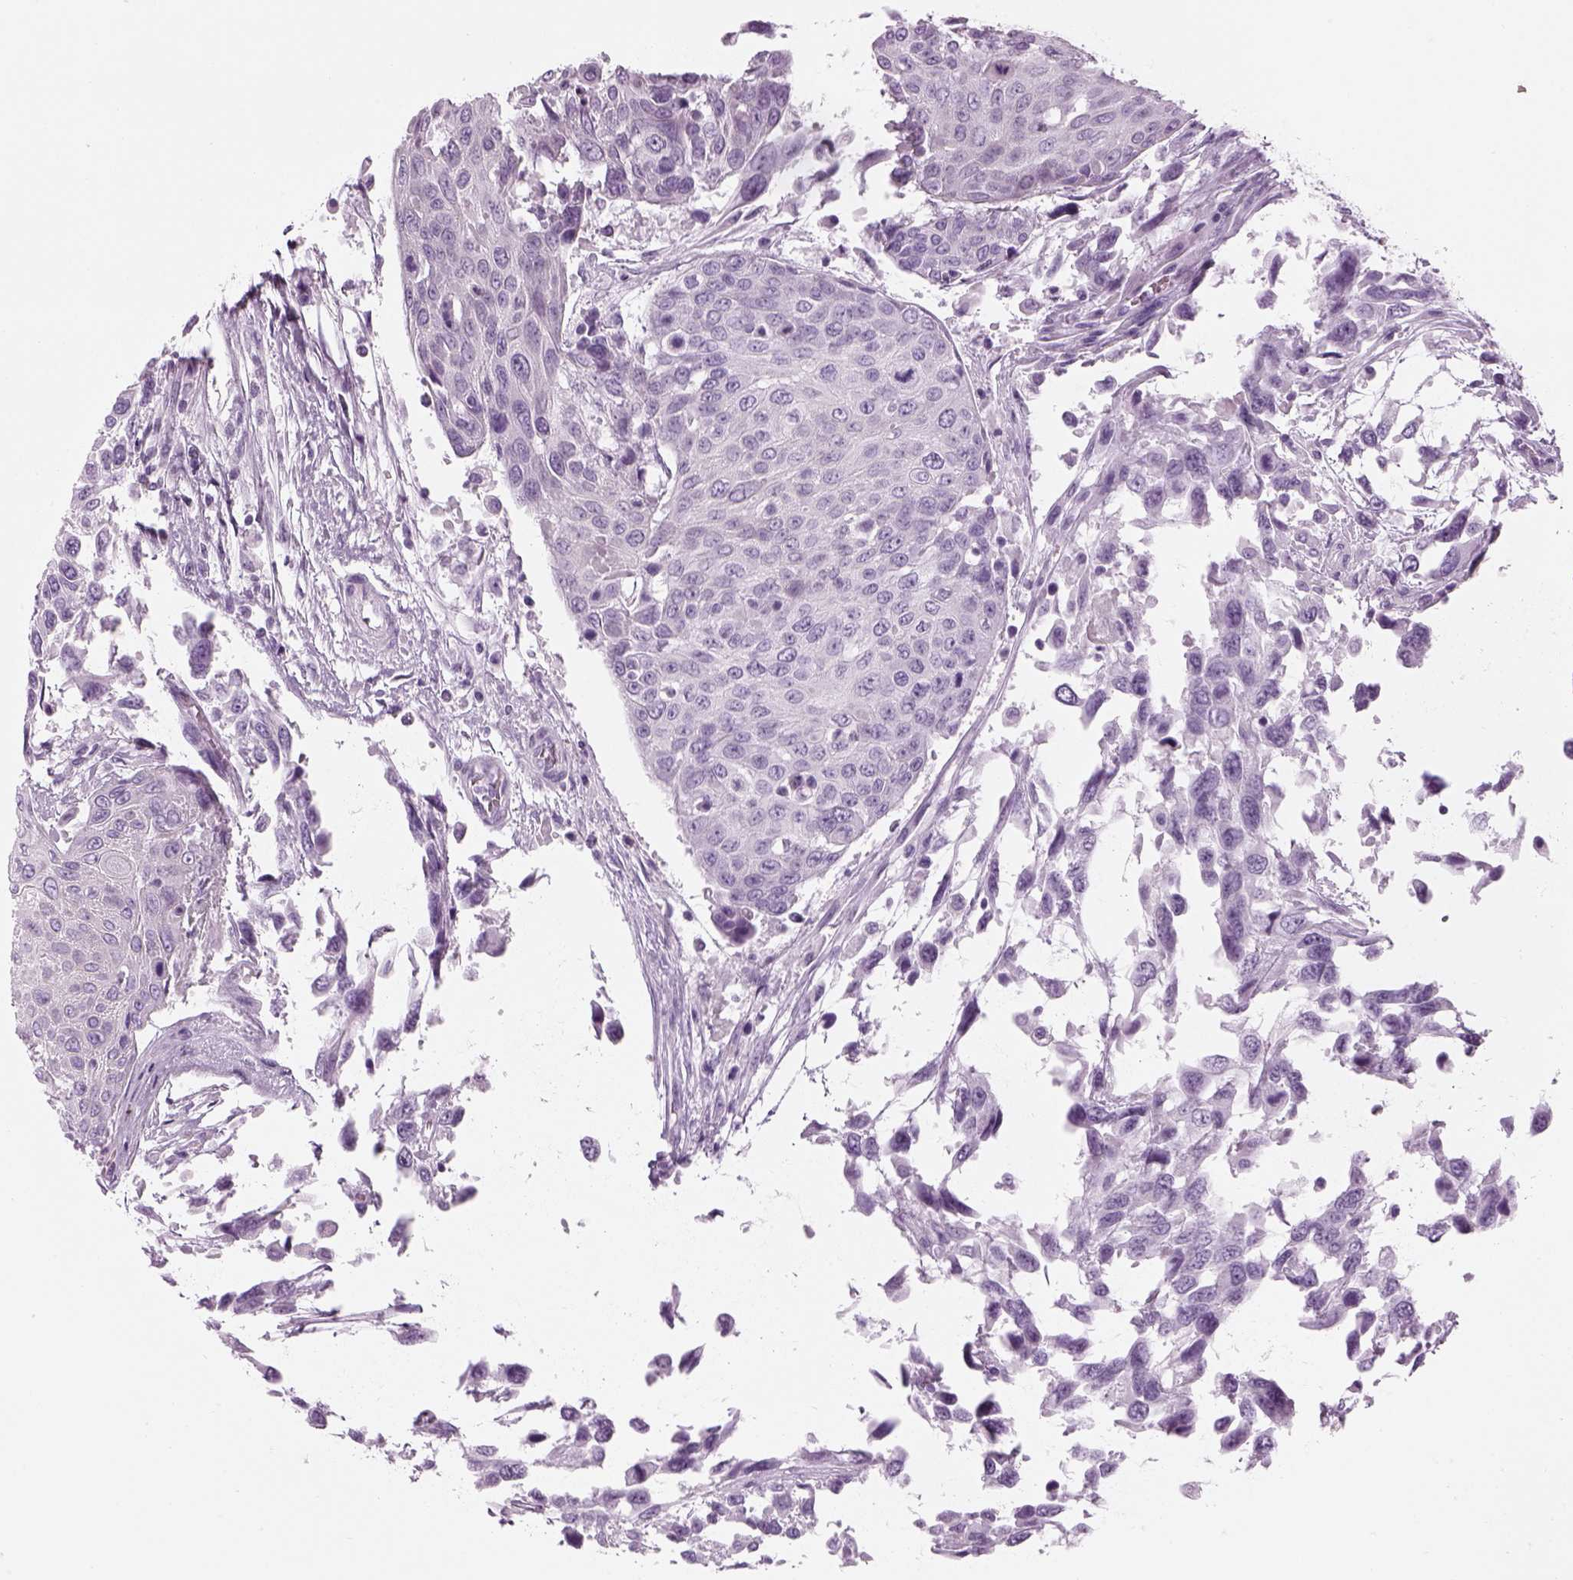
{"staining": {"intensity": "negative", "quantity": "none", "location": "none"}, "tissue": "urothelial cancer", "cell_type": "Tumor cells", "image_type": "cancer", "snomed": [{"axis": "morphology", "description": "Urothelial carcinoma, High grade"}, {"axis": "topography", "description": "Urinary bladder"}], "caption": "An immunohistochemistry (IHC) photomicrograph of urothelial cancer is shown. There is no staining in tumor cells of urothelial cancer.", "gene": "SAG", "patient": {"sex": "female", "age": 70}}